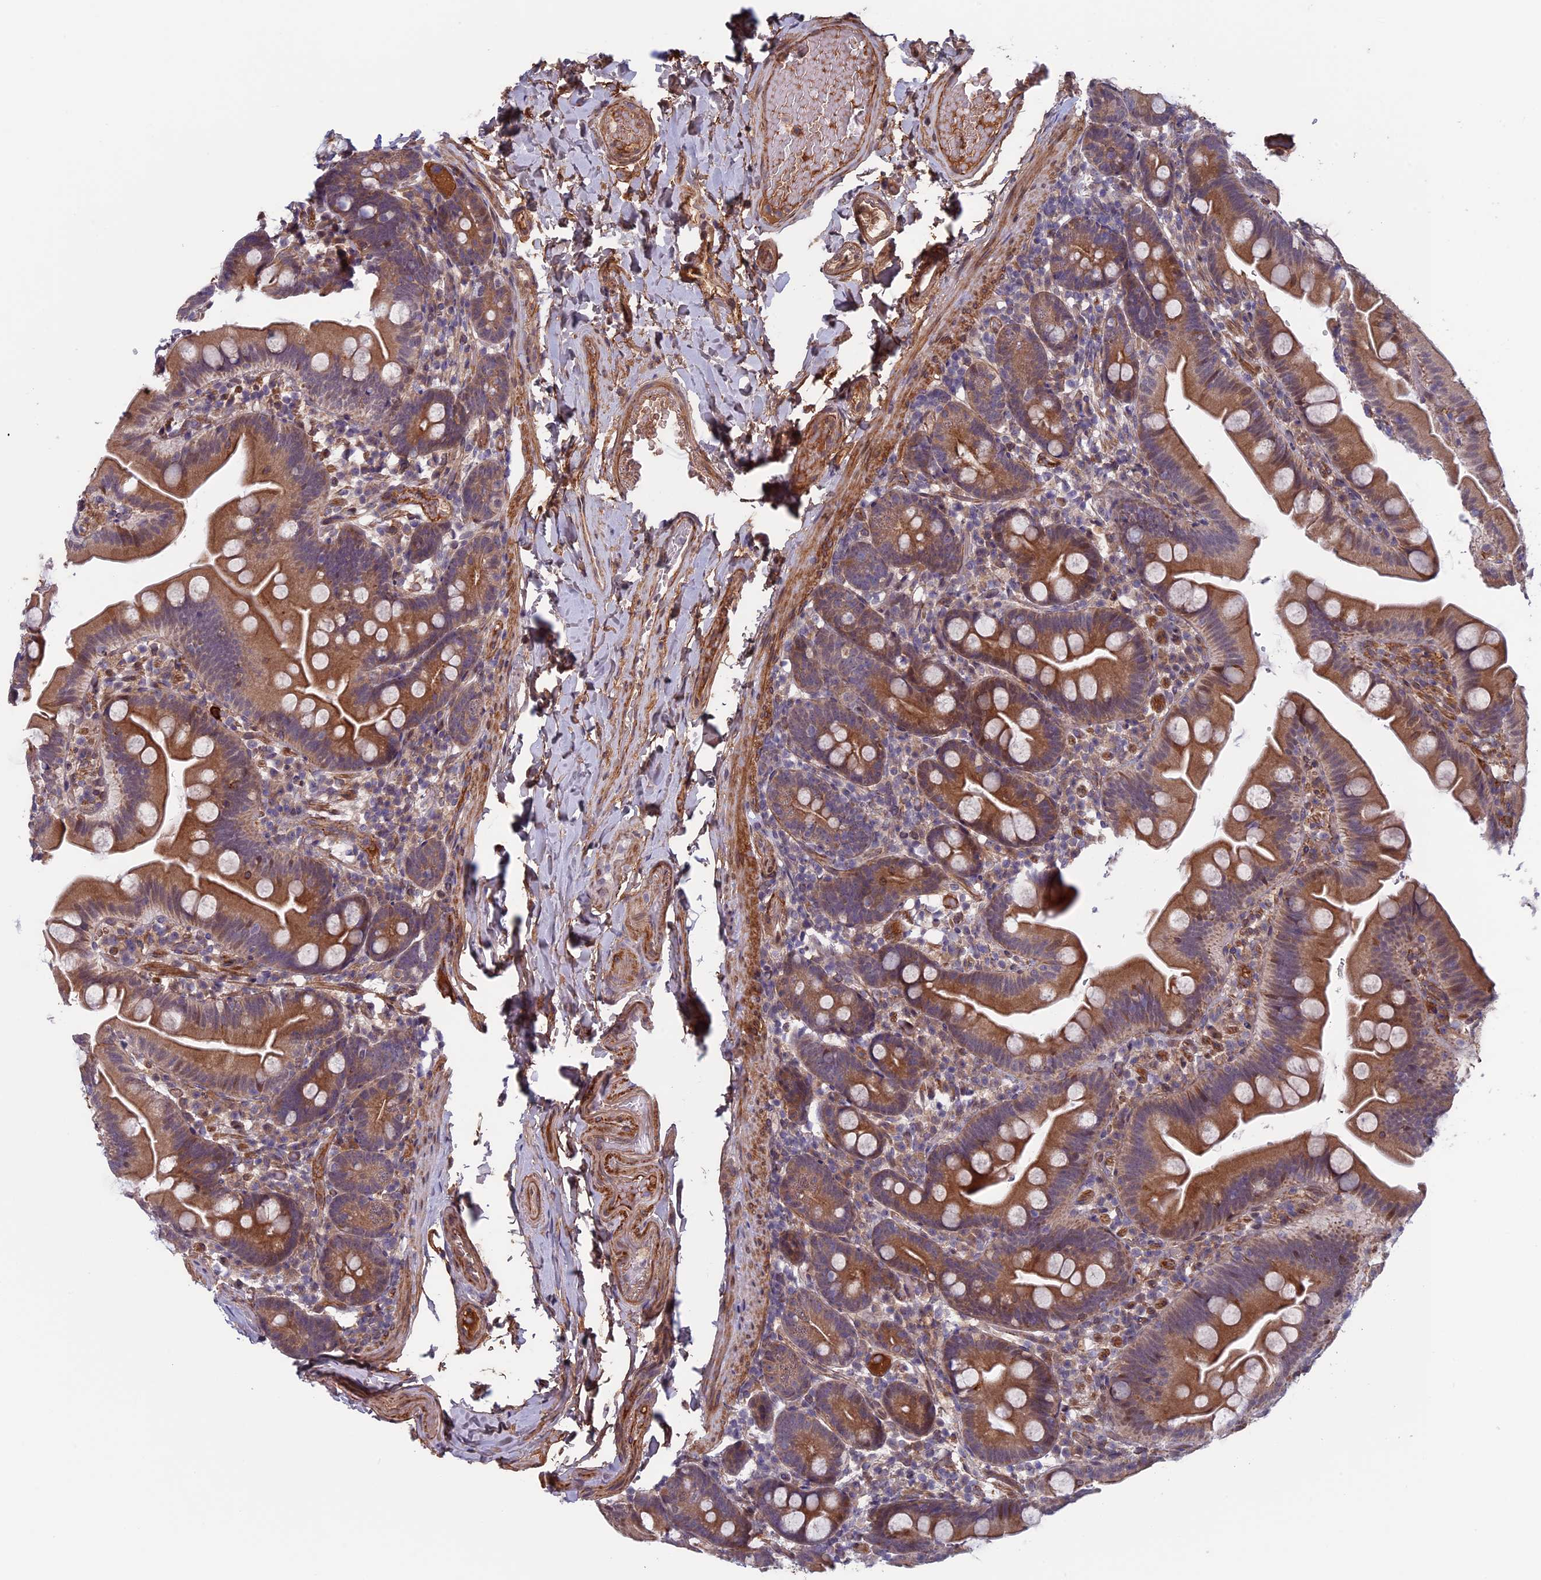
{"staining": {"intensity": "moderate", "quantity": ">75%", "location": "cytoplasmic/membranous"}, "tissue": "small intestine", "cell_type": "Glandular cells", "image_type": "normal", "snomed": [{"axis": "morphology", "description": "Normal tissue, NOS"}, {"axis": "topography", "description": "Small intestine"}], "caption": "The immunohistochemical stain labels moderate cytoplasmic/membranous positivity in glandular cells of benign small intestine. The staining was performed using DAB to visualize the protein expression in brown, while the nuclei were stained in blue with hematoxylin (Magnification: 20x).", "gene": "FADS1", "patient": {"sex": "female", "age": 68}}